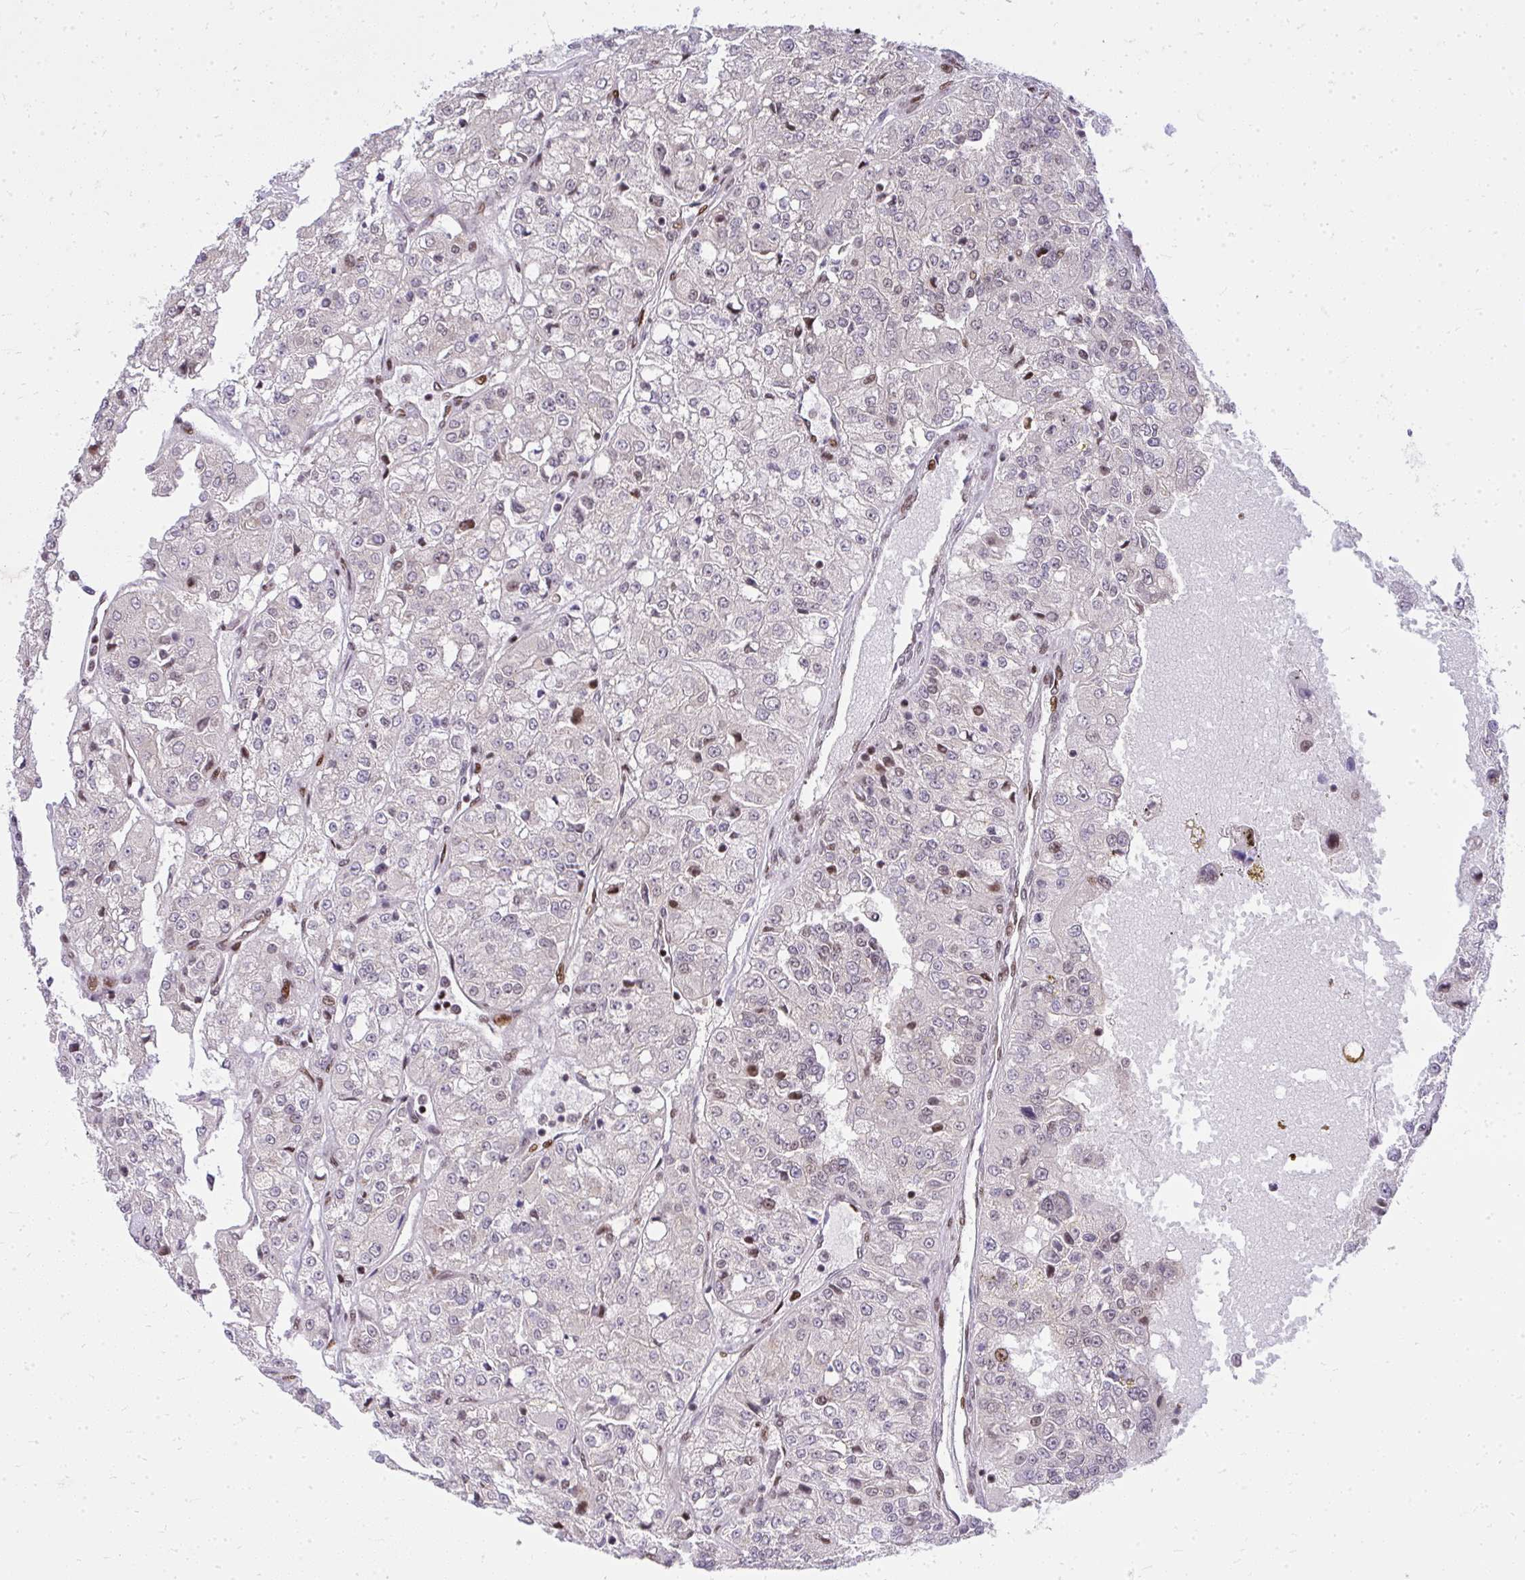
{"staining": {"intensity": "moderate", "quantity": "<25%", "location": "nuclear"}, "tissue": "renal cancer", "cell_type": "Tumor cells", "image_type": "cancer", "snomed": [{"axis": "morphology", "description": "Adenocarcinoma, NOS"}, {"axis": "topography", "description": "Kidney"}], "caption": "Renal adenocarcinoma stained for a protein (brown) shows moderate nuclear positive expression in approximately <25% of tumor cells.", "gene": "PIGY", "patient": {"sex": "female", "age": 63}}